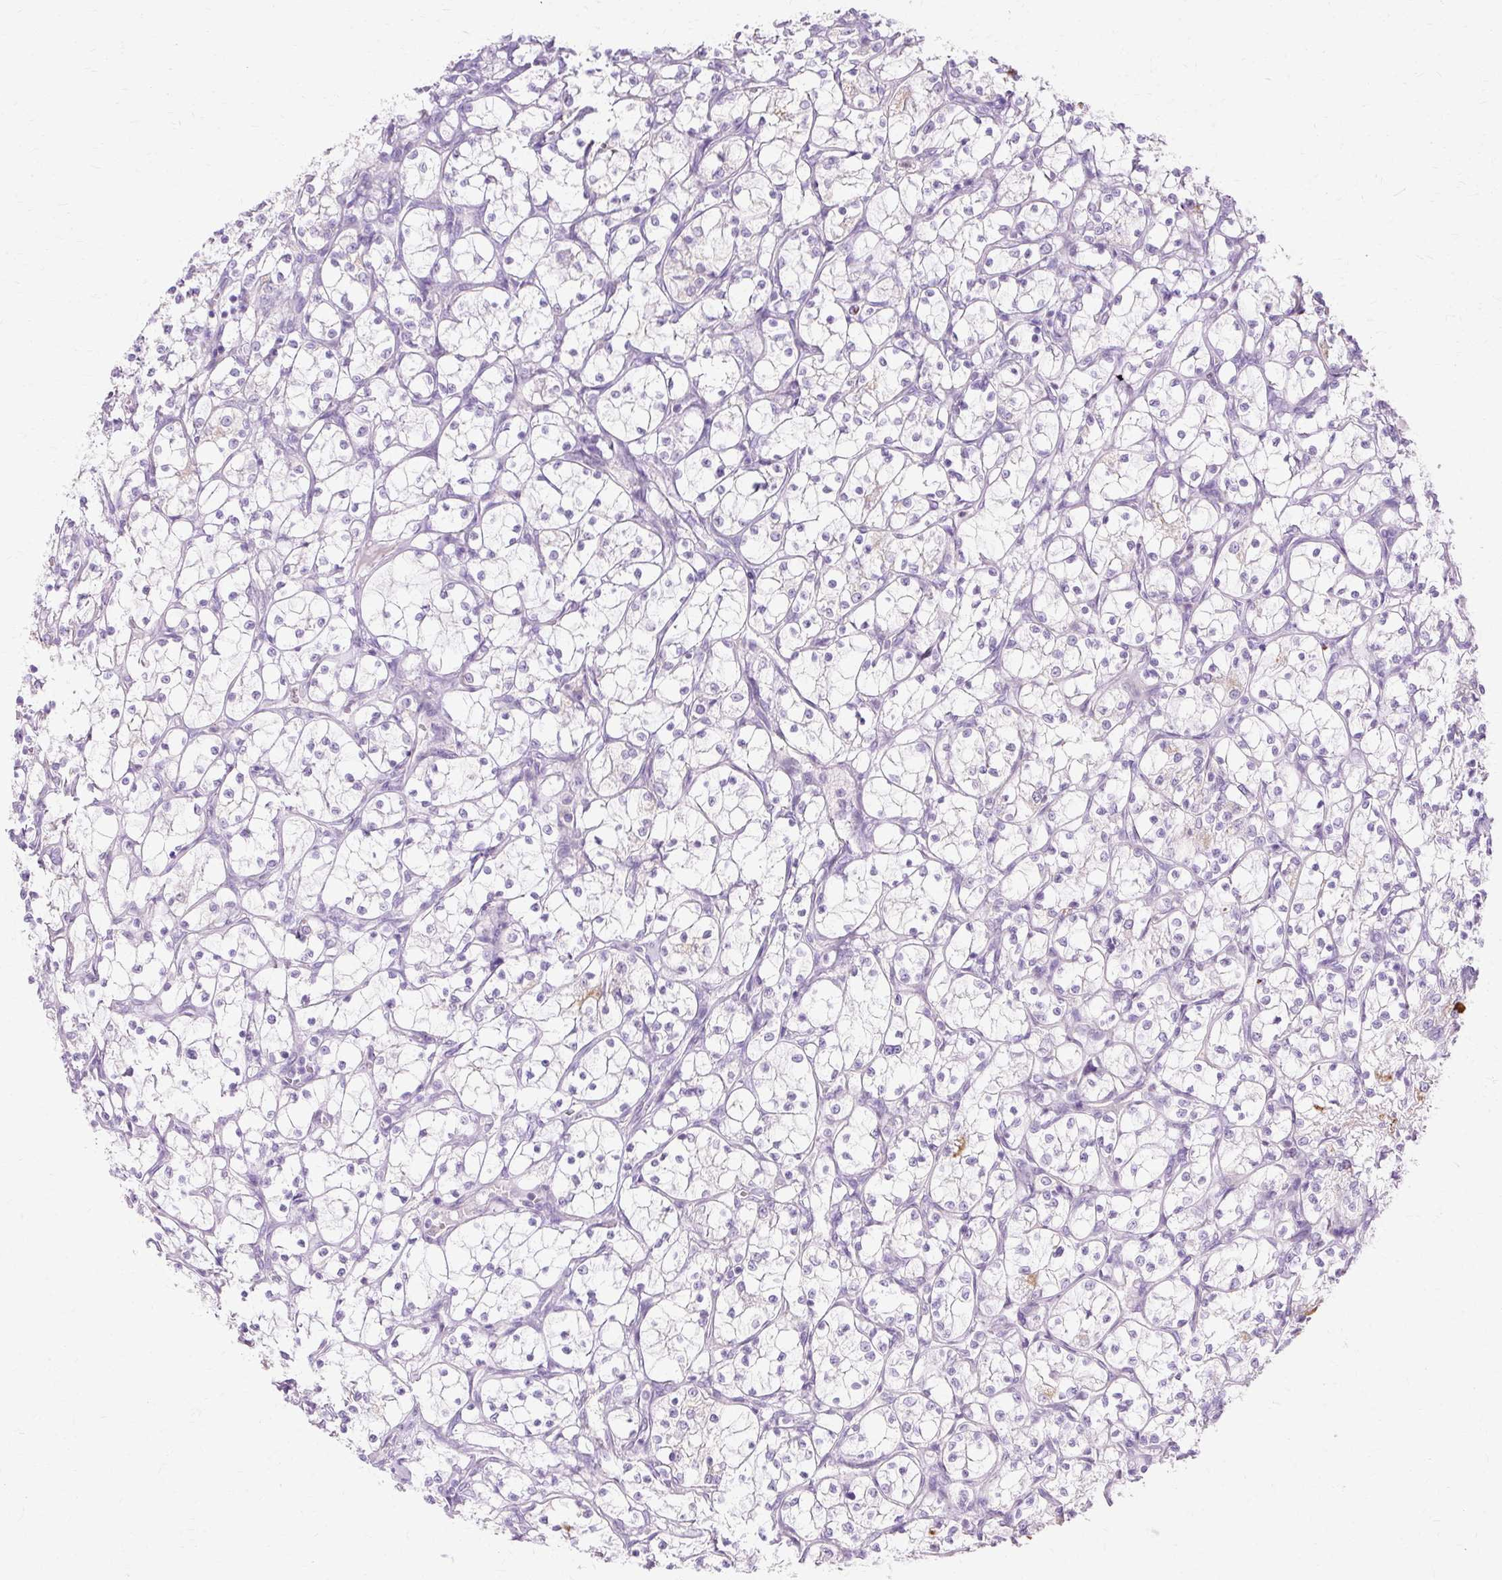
{"staining": {"intensity": "negative", "quantity": "none", "location": "none"}, "tissue": "renal cancer", "cell_type": "Tumor cells", "image_type": "cancer", "snomed": [{"axis": "morphology", "description": "Adenocarcinoma, NOS"}, {"axis": "topography", "description": "Kidney"}], "caption": "This is a photomicrograph of IHC staining of adenocarcinoma (renal), which shows no expression in tumor cells.", "gene": "HSD11B1", "patient": {"sex": "female", "age": 69}}